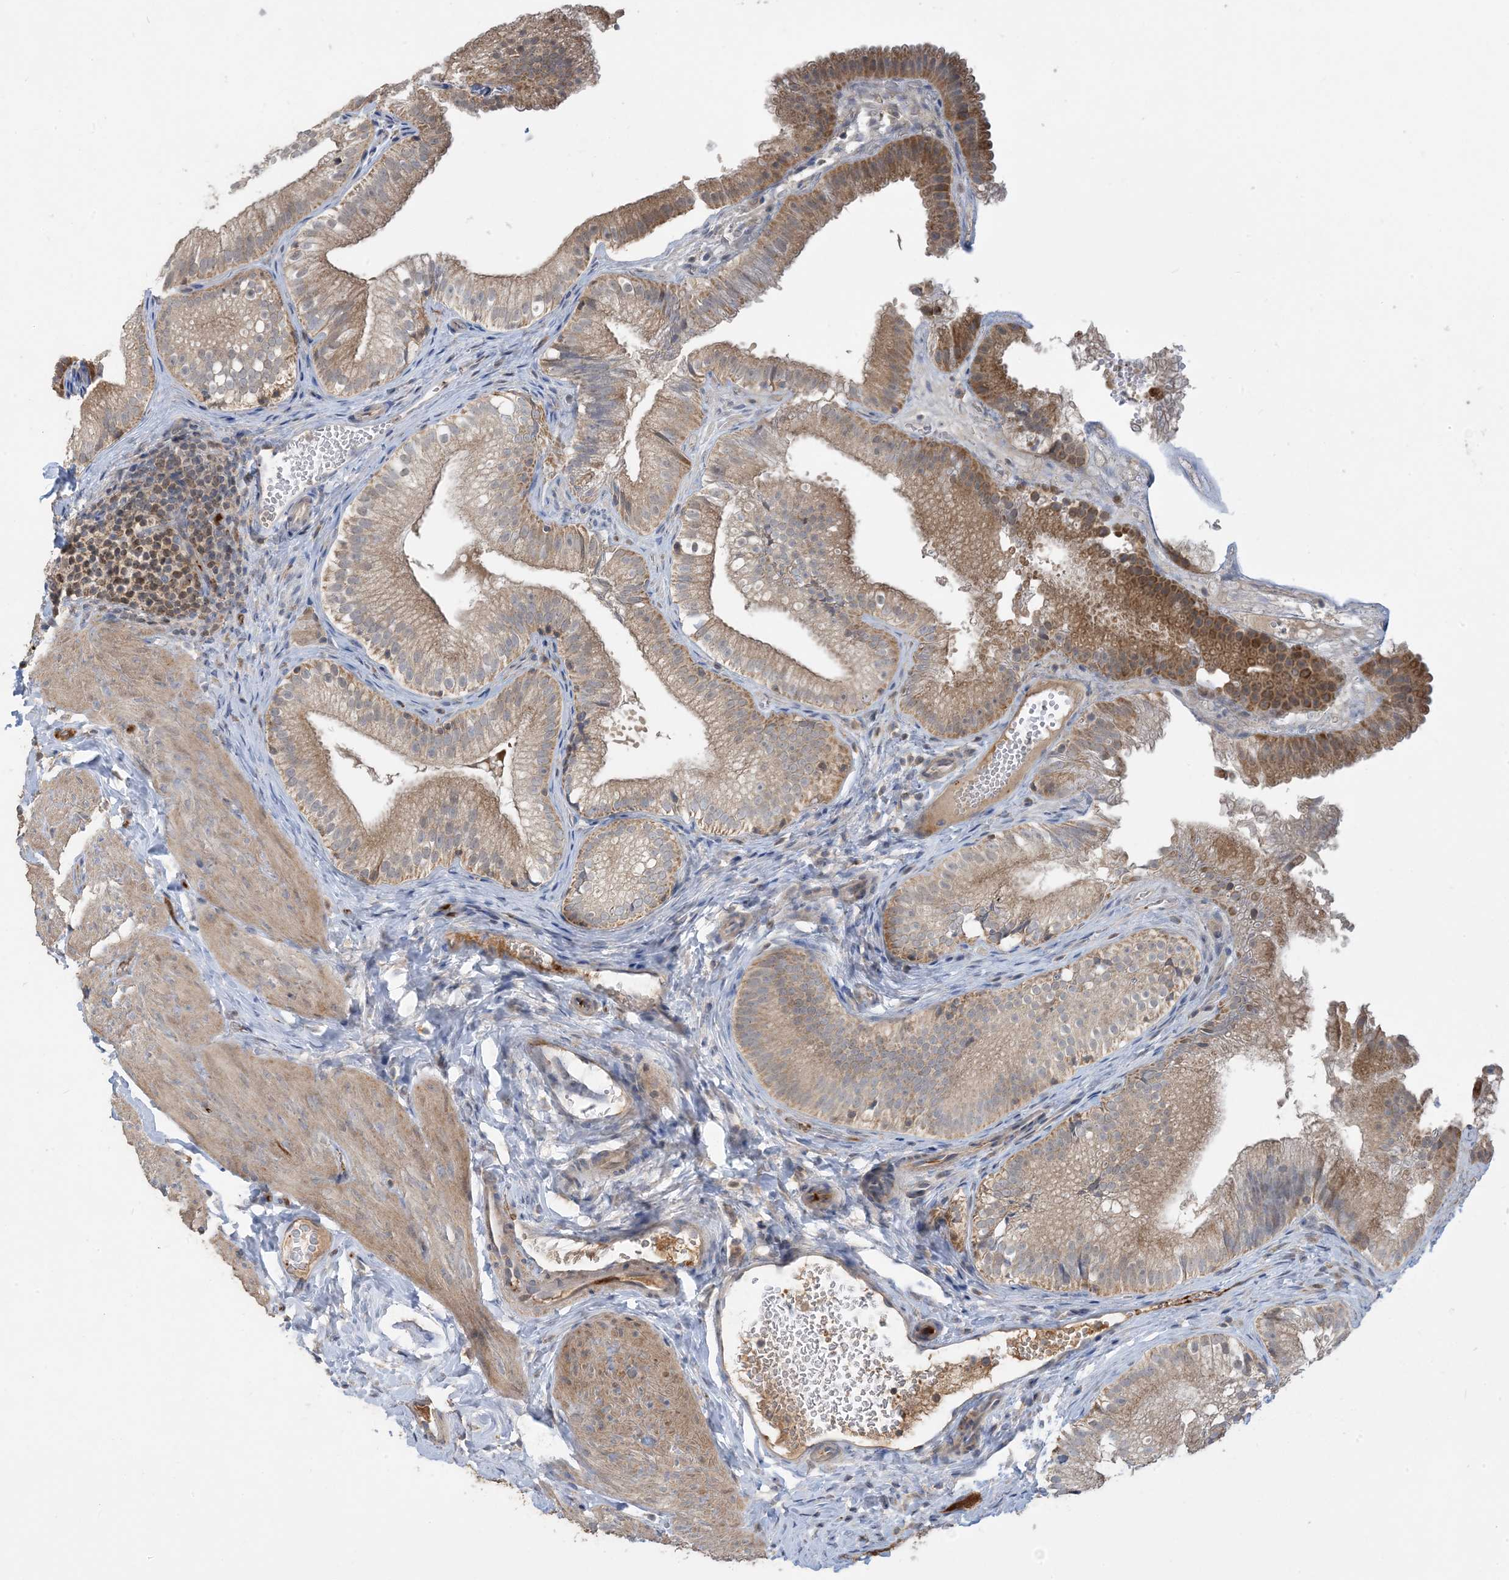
{"staining": {"intensity": "moderate", "quantity": "25%-75%", "location": "cytoplasmic/membranous"}, "tissue": "gallbladder", "cell_type": "Glandular cells", "image_type": "normal", "snomed": [{"axis": "morphology", "description": "Normal tissue, NOS"}, {"axis": "topography", "description": "Gallbladder"}], "caption": "A medium amount of moderate cytoplasmic/membranous positivity is appreciated in about 25%-75% of glandular cells in normal gallbladder.", "gene": "ECHDC1", "patient": {"sex": "female", "age": 30}}